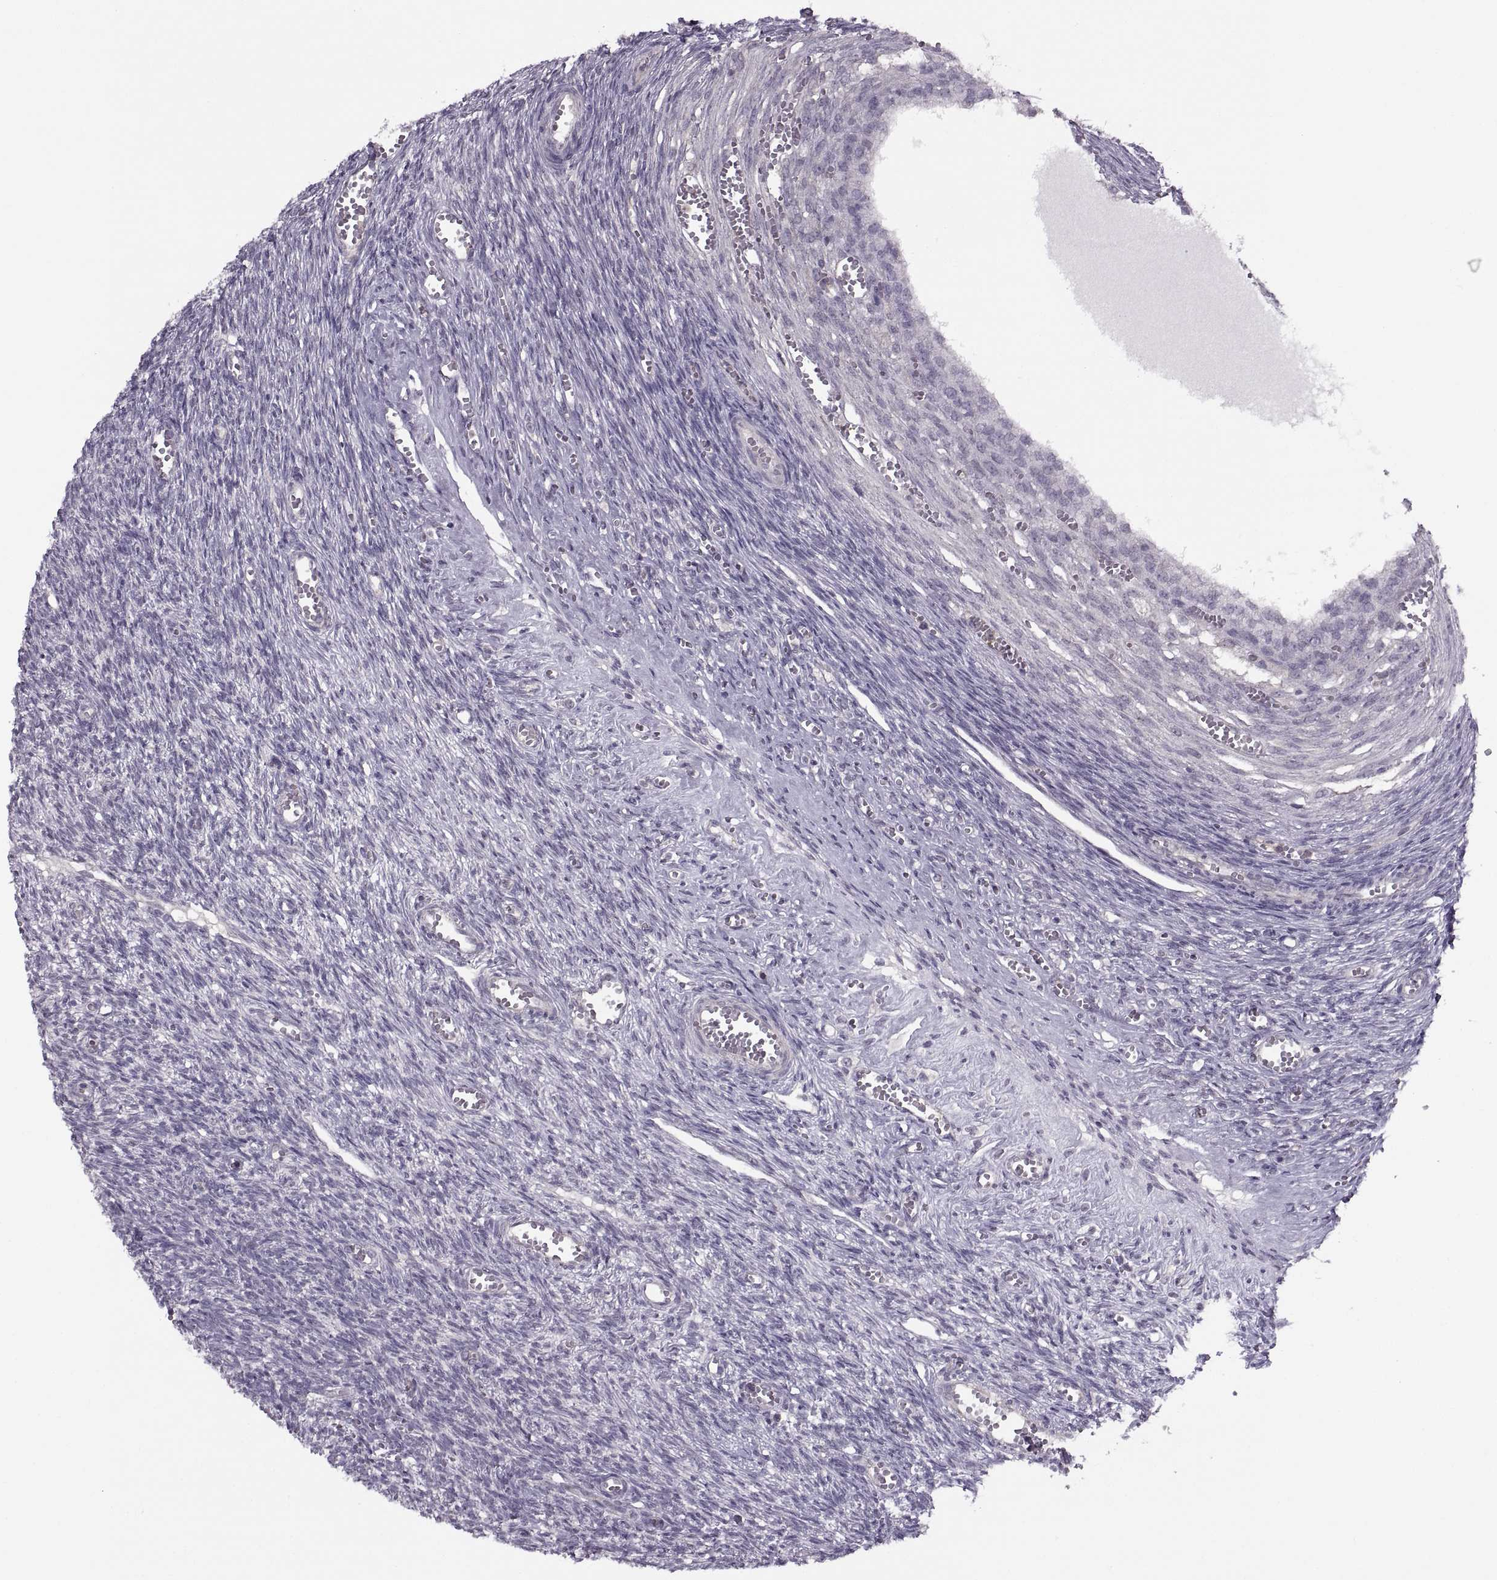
{"staining": {"intensity": "negative", "quantity": "none", "location": "none"}, "tissue": "ovary", "cell_type": "Follicle cells", "image_type": "normal", "snomed": [{"axis": "morphology", "description": "Normal tissue, NOS"}, {"axis": "topography", "description": "Ovary"}], "caption": "Immunohistochemistry of benign human ovary reveals no staining in follicle cells. Nuclei are stained in blue.", "gene": "LUZP2", "patient": {"sex": "female", "age": 43}}